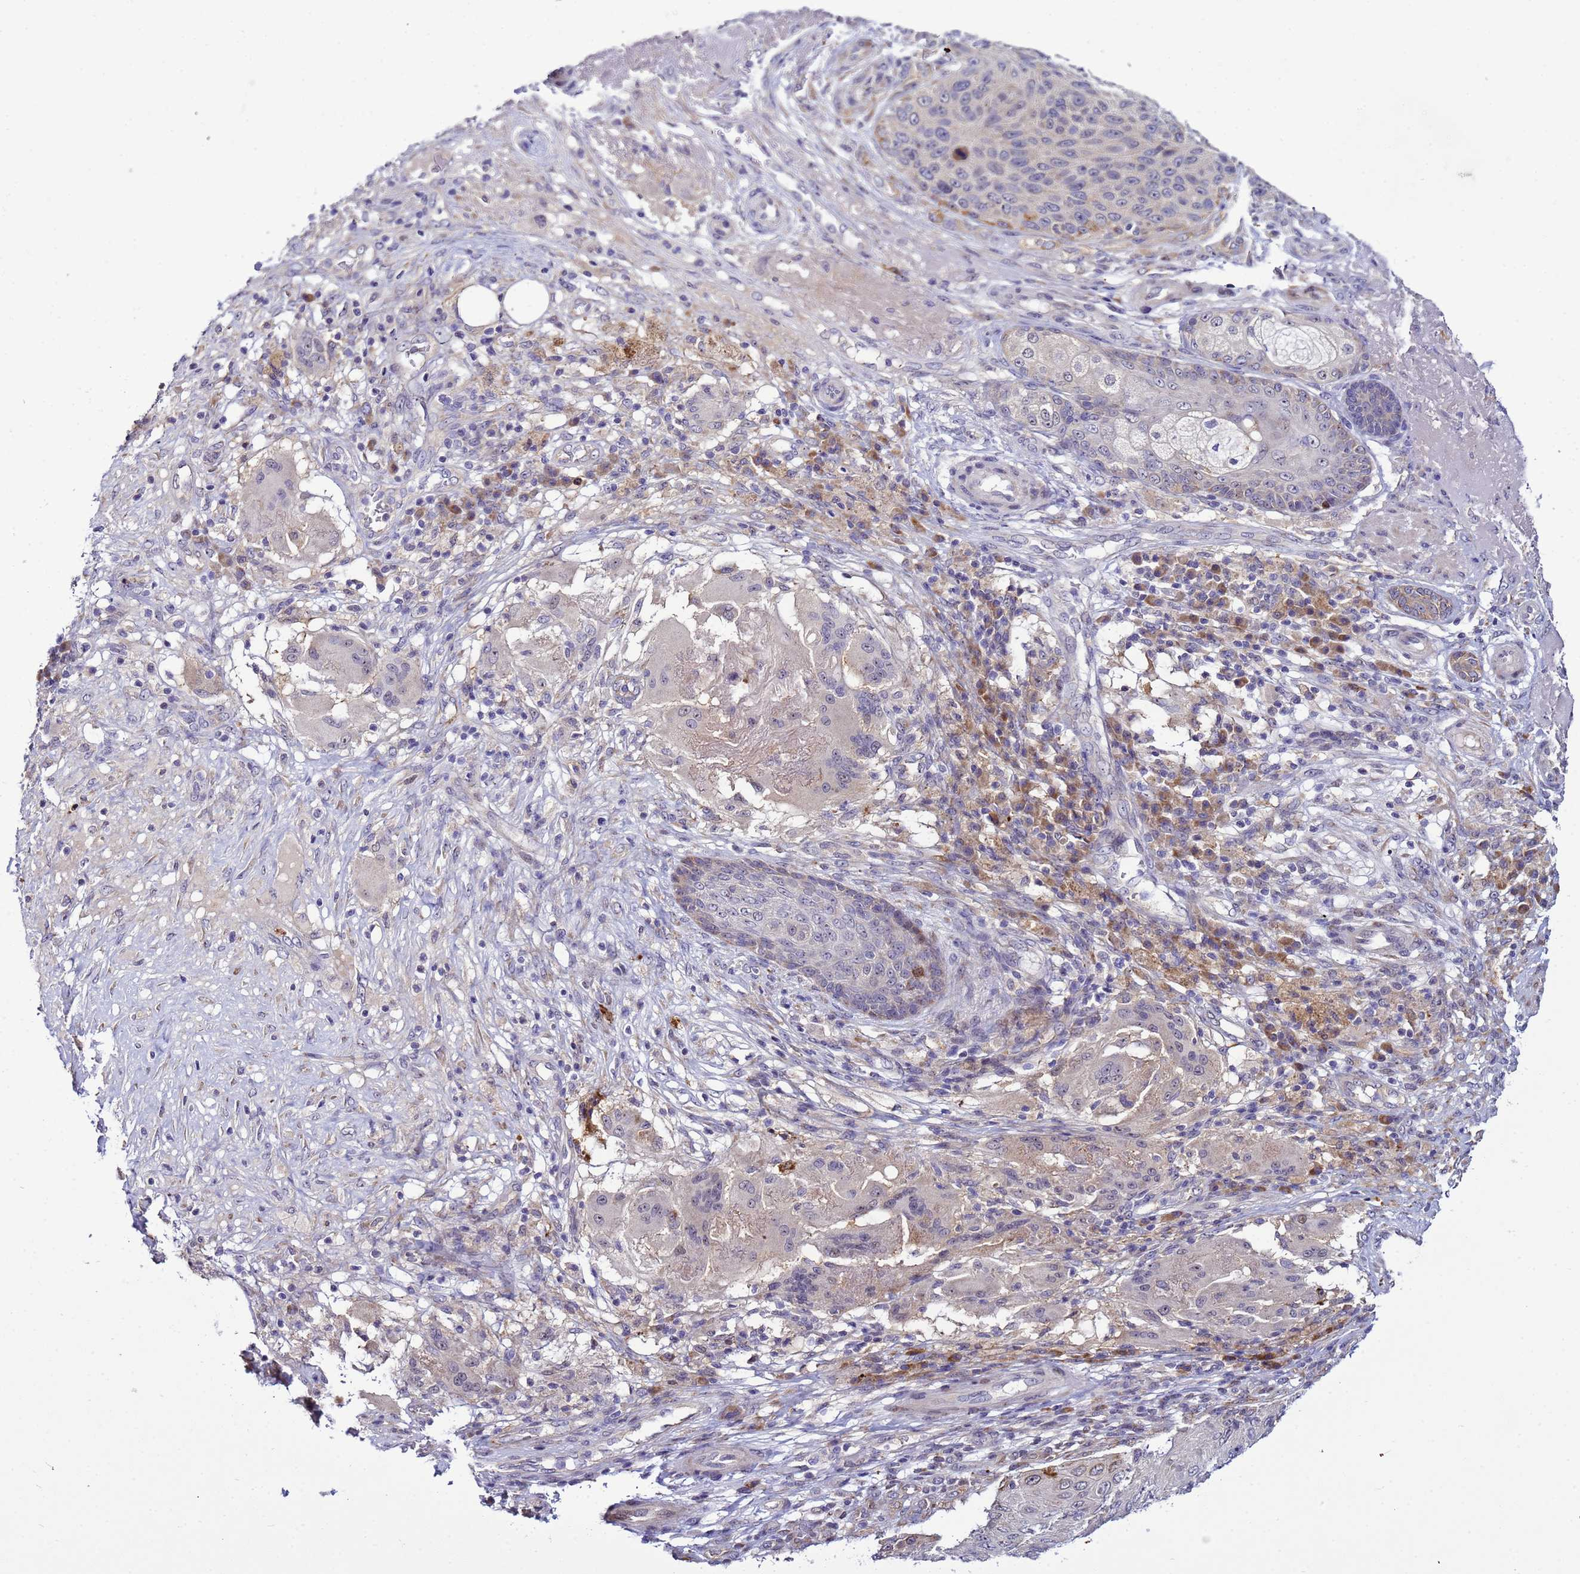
{"staining": {"intensity": "weak", "quantity": "<25%", "location": "cytoplasmic/membranous"}, "tissue": "skin cancer", "cell_type": "Tumor cells", "image_type": "cancer", "snomed": [{"axis": "morphology", "description": "Squamous cell carcinoma, NOS"}, {"axis": "topography", "description": "Skin"}], "caption": "A micrograph of human skin squamous cell carcinoma is negative for staining in tumor cells. The staining is performed using DAB (3,3'-diaminobenzidine) brown chromogen with nuclei counter-stained in using hematoxylin.", "gene": "NOL8", "patient": {"sex": "female", "age": 88}}